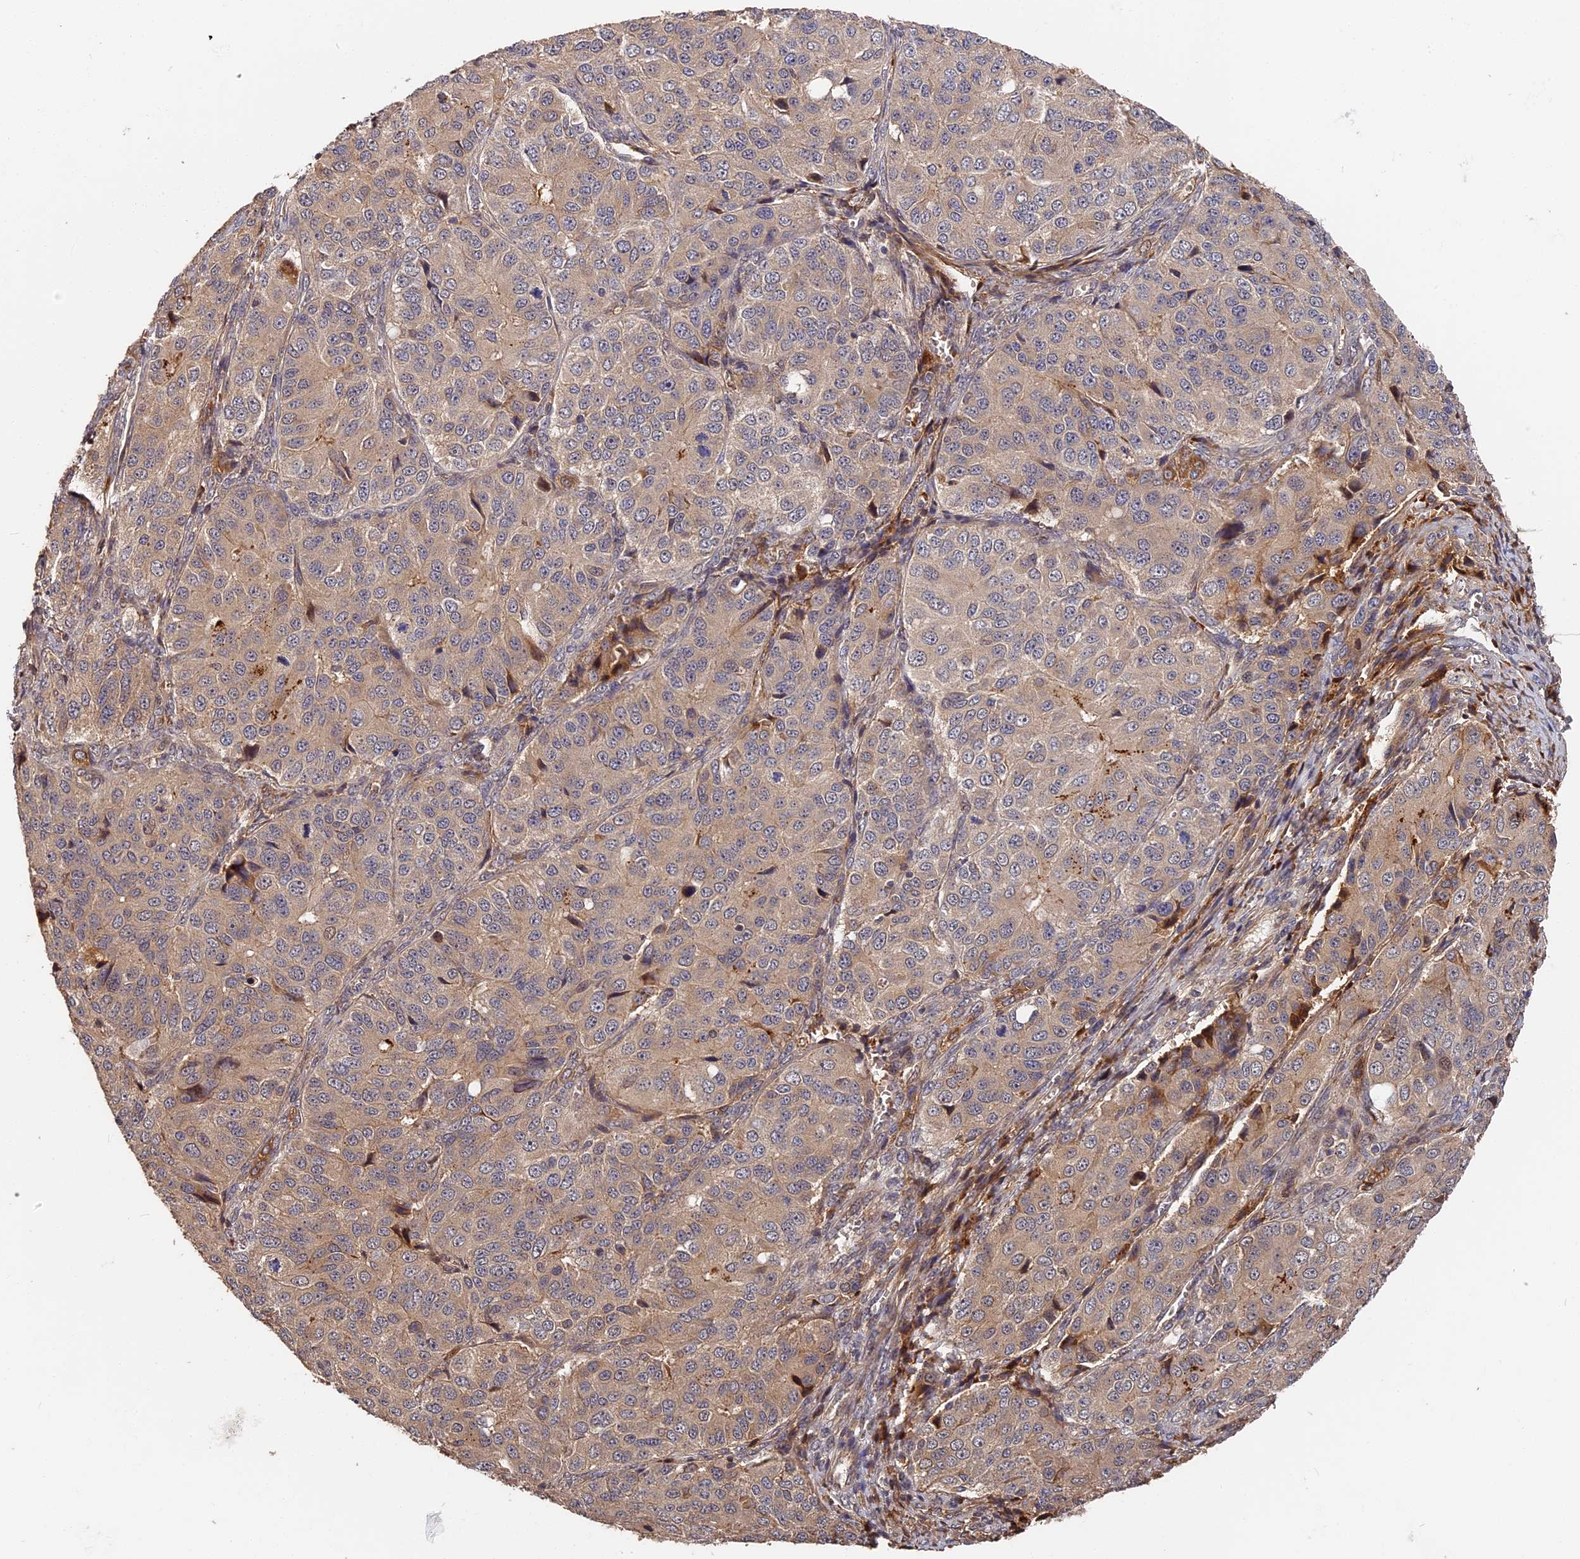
{"staining": {"intensity": "weak", "quantity": "25%-75%", "location": "cytoplasmic/membranous"}, "tissue": "ovarian cancer", "cell_type": "Tumor cells", "image_type": "cancer", "snomed": [{"axis": "morphology", "description": "Carcinoma, endometroid"}, {"axis": "topography", "description": "Ovary"}], "caption": "Ovarian endometroid carcinoma stained for a protein (brown) displays weak cytoplasmic/membranous positive staining in about 25%-75% of tumor cells.", "gene": "ITIH1", "patient": {"sex": "female", "age": 51}}